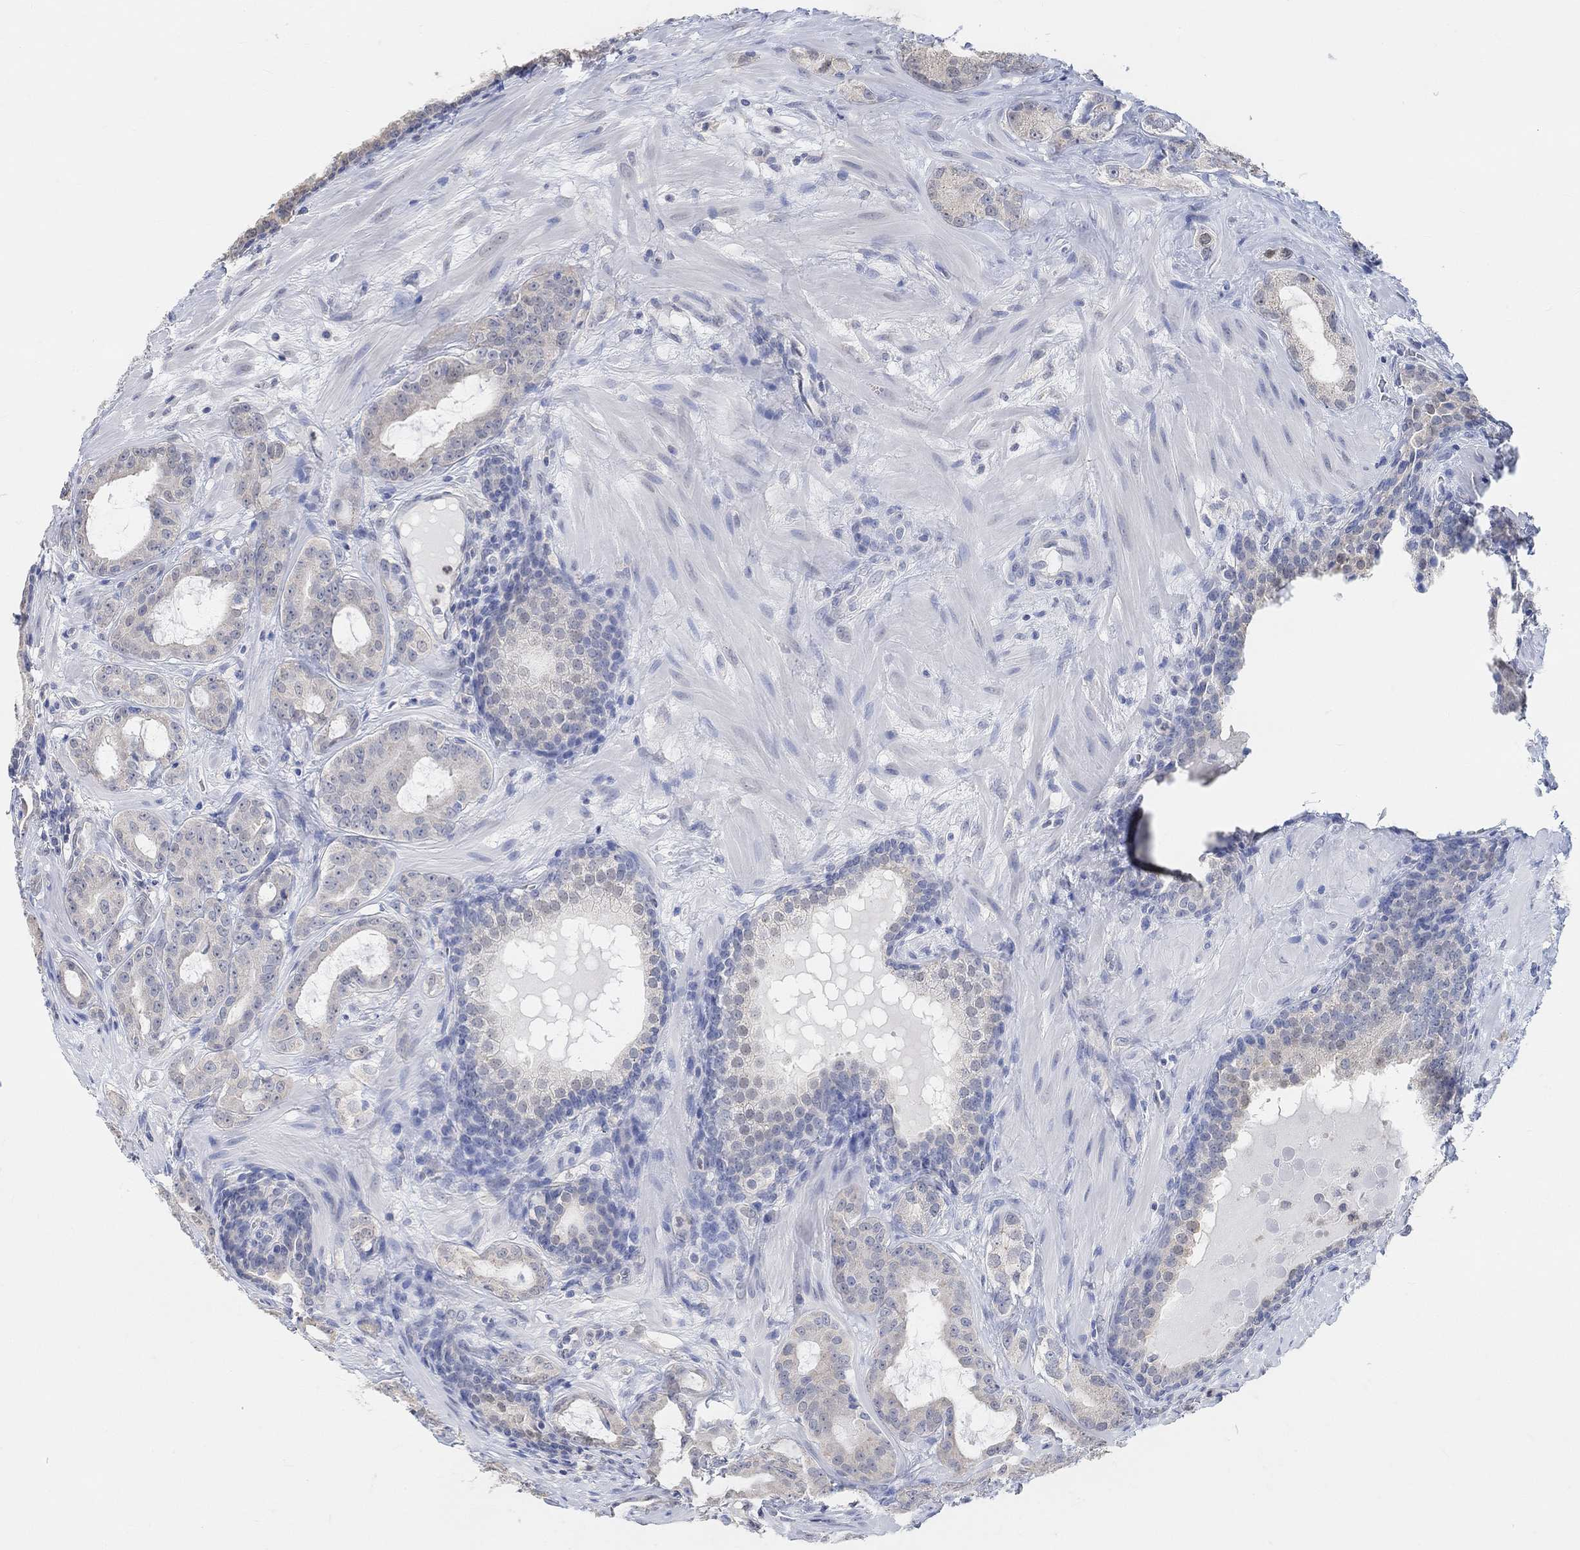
{"staining": {"intensity": "weak", "quantity": "25%-75%", "location": "cytoplasmic/membranous"}, "tissue": "prostate cancer", "cell_type": "Tumor cells", "image_type": "cancer", "snomed": [{"axis": "morphology", "description": "Adenocarcinoma, NOS"}, {"axis": "topography", "description": "Prostate"}], "caption": "Protein expression analysis of human prostate cancer reveals weak cytoplasmic/membranous staining in approximately 25%-75% of tumor cells. (DAB IHC with brightfield microscopy, high magnification).", "gene": "MUC1", "patient": {"sex": "male", "age": 69}}